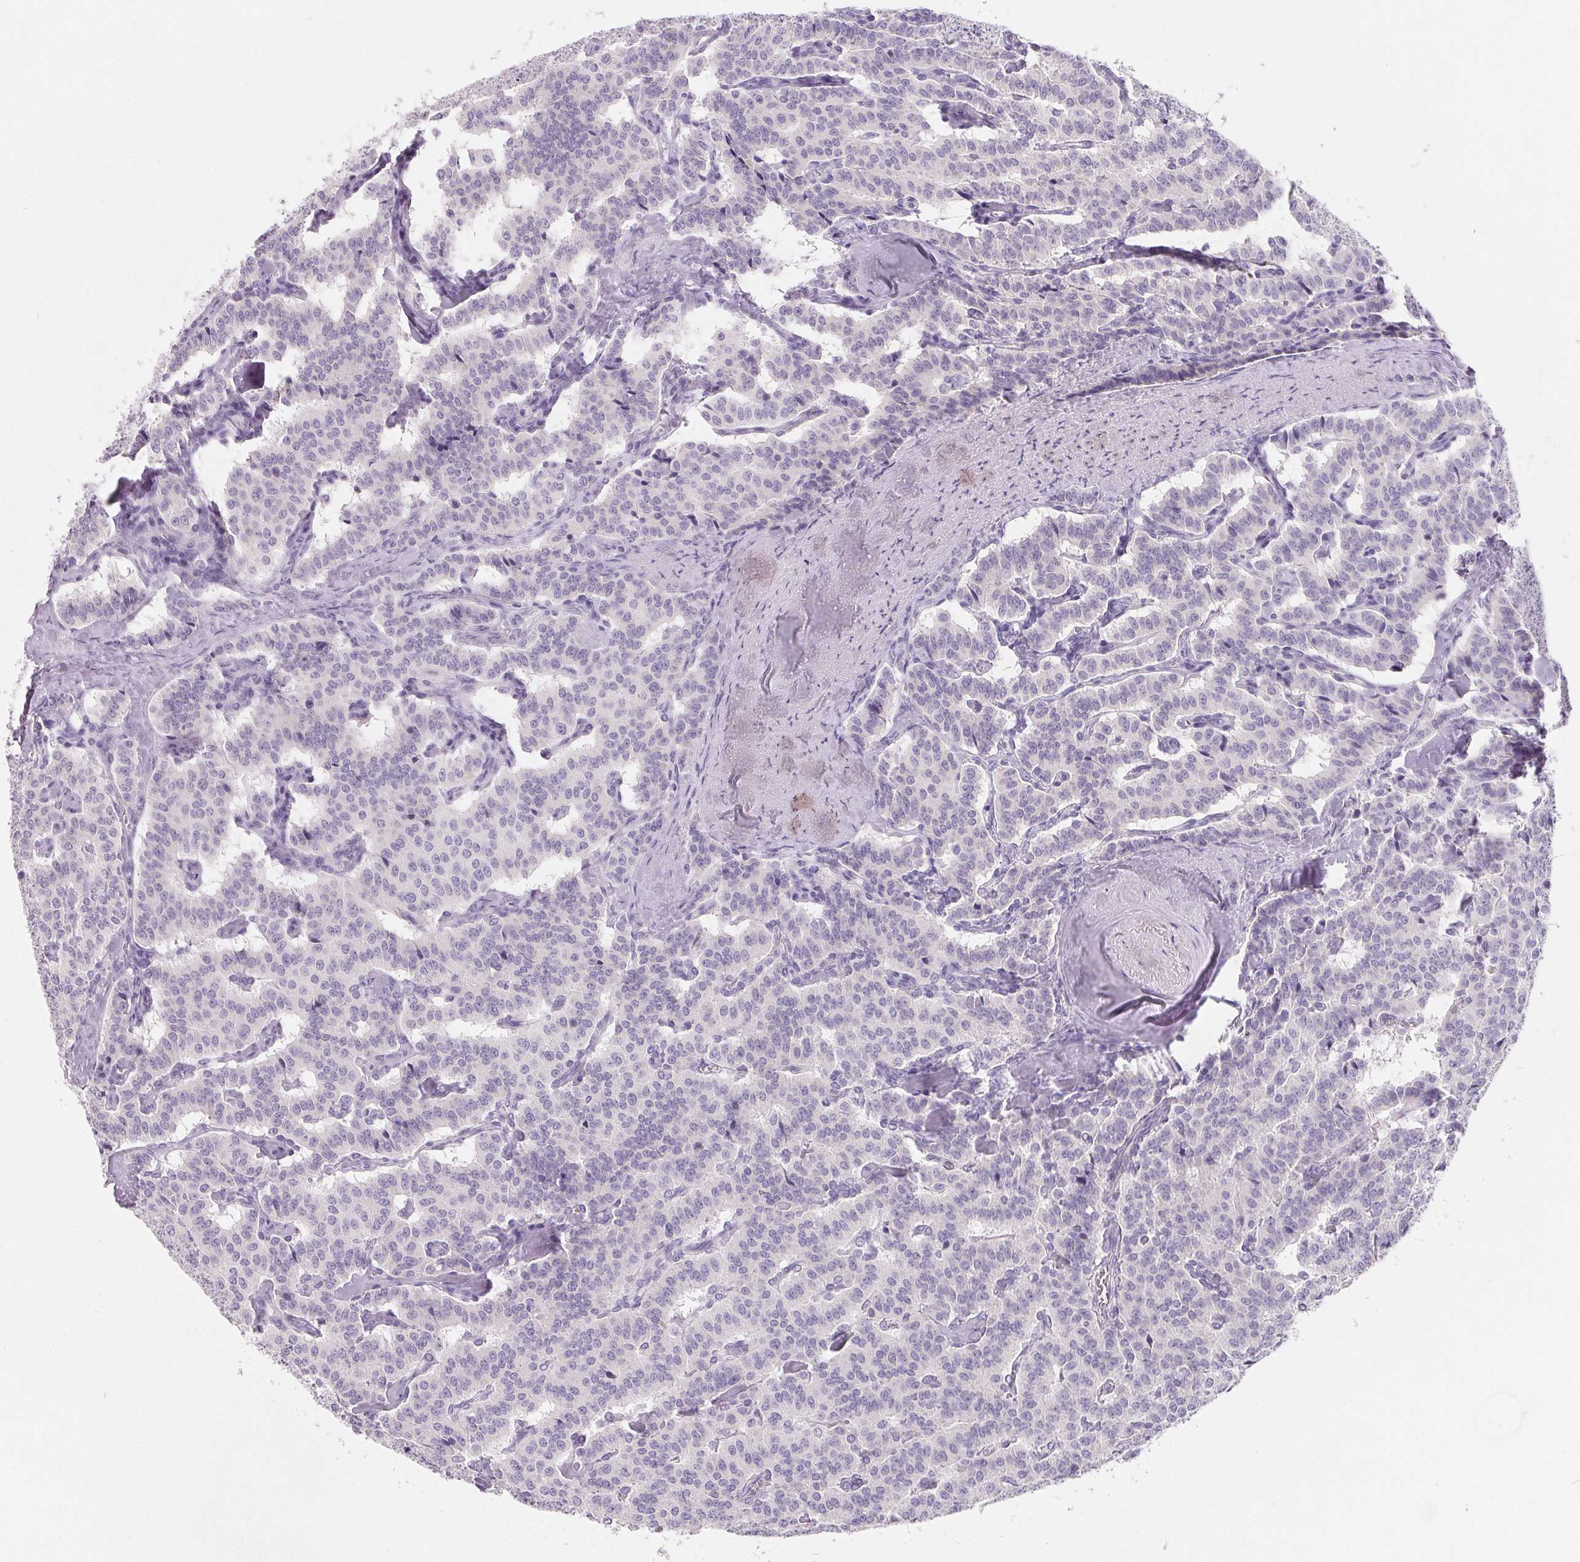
{"staining": {"intensity": "negative", "quantity": "none", "location": "none"}, "tissue": "carcinoid", "cell_type": "Tumor cells", "image_type": "cancer", "snomed": [{"axis": "morphology", "description": "Carcinoid, malignant, NOS"}, {"axis": "topography", "description": "Lung"}], "caption": "Immunohistochemistry image of neoplastic tissue: carcinoid (malignant) stained with DAB demonstrates no significant protein staining in tumor cells.", "gene": "SPACA5B", "patient": {"sex": "female", "age": 46}}